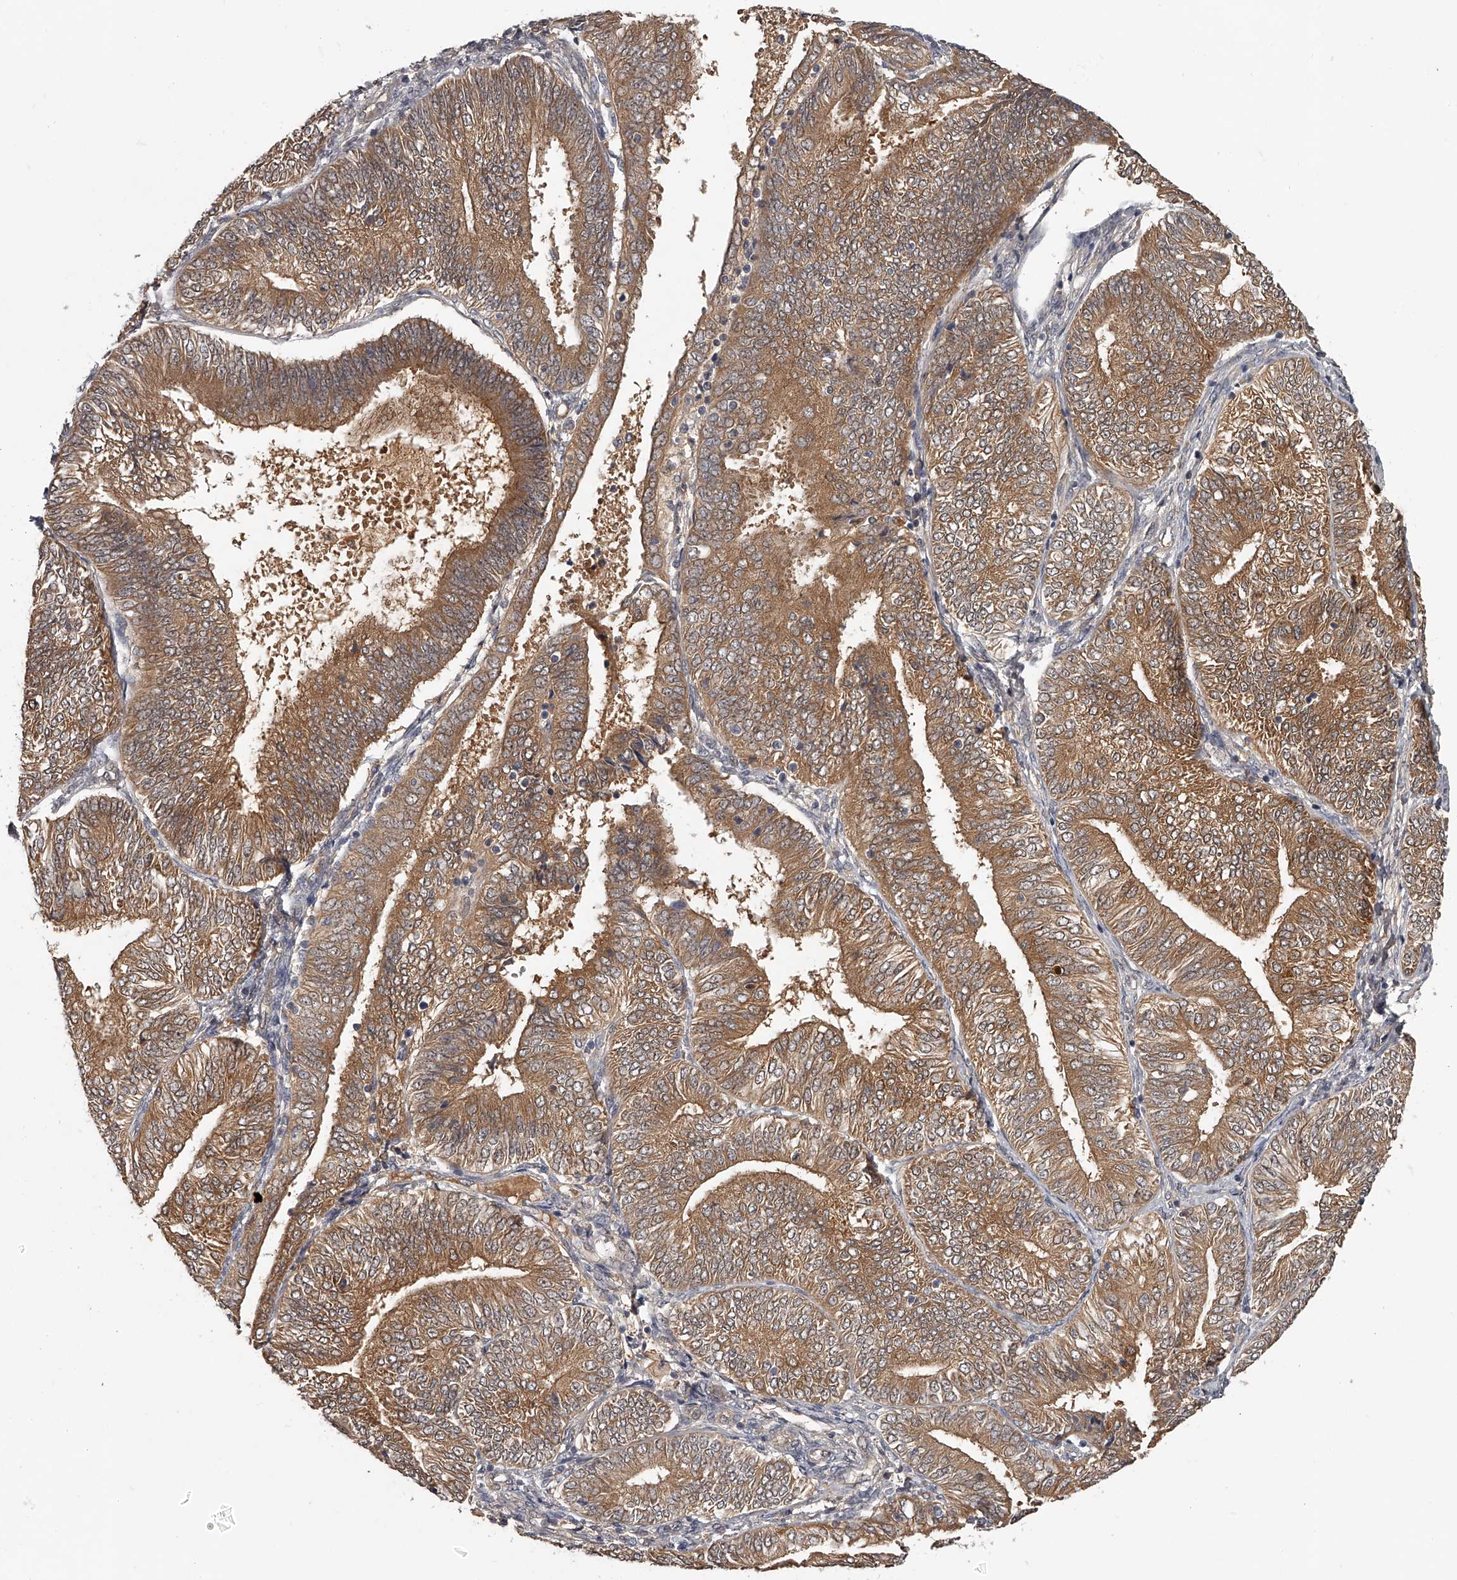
{"staining": {"intensity": "moderate", "quantity": ">75%", "location": "cytoplasmic/membranous"}, "tissue": "endometrial cancer", "cell_type": "Tumor cells", "image_type": "cancer", "snomed": [{"axis": "morphology", "description": "Adenocarcinoma, NOS"}, {"axis": "topography", "description": "Endometrium"}], "caption": "Immunohistochemistry (IHC) histopathology image of neoplastic tissue: adenocarcinoma (endometrial) stained using immunohistochemistry displays medium levels of moderate protein expression localized specifically in the cytoplasmic/membranous of tumor cells, appearing as a cytoplasmic/membranous brown color.", "gene": "GGCT", "patient": {"sex": "female", "age": 58}}